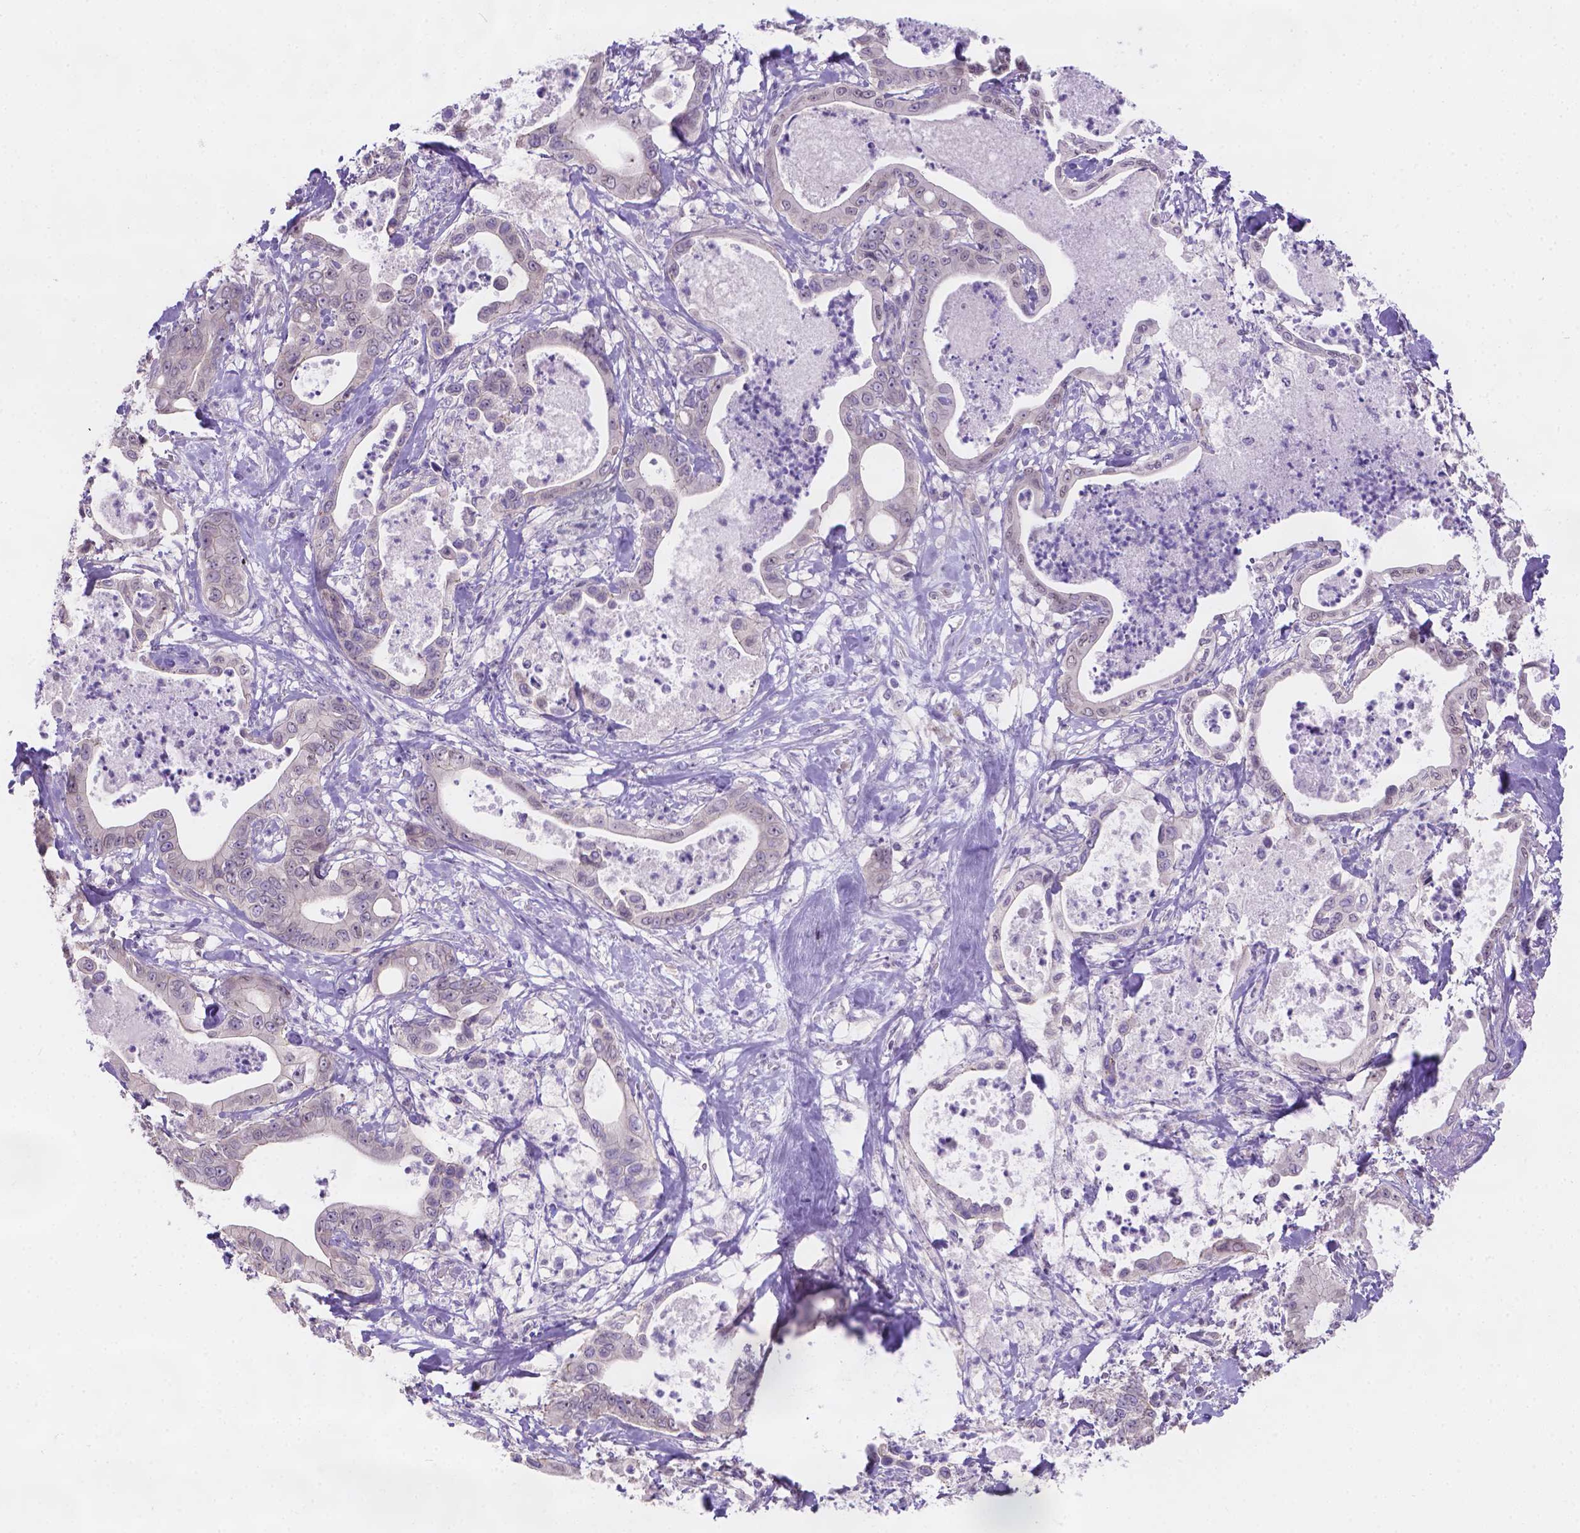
{"staining": {"intensity": "negative", "quantity": "none", "location": "none"}, "tissue": "pancreatic cancer", "cell_type": "Tumor cells", "image_type": "cancer", "snomed": [{"axis": "morphology", "description": "Adenocarcinoma, NOS"}, {"axis": "topography", "description": "Pancreas"}], "caption": "A photomicrograph of pancreatic adenocarcinoma stained for a protein exhibits no brown staining in tumor cells.", "gene": "CD96", "patient": {"sex": "male", "age": 71}}